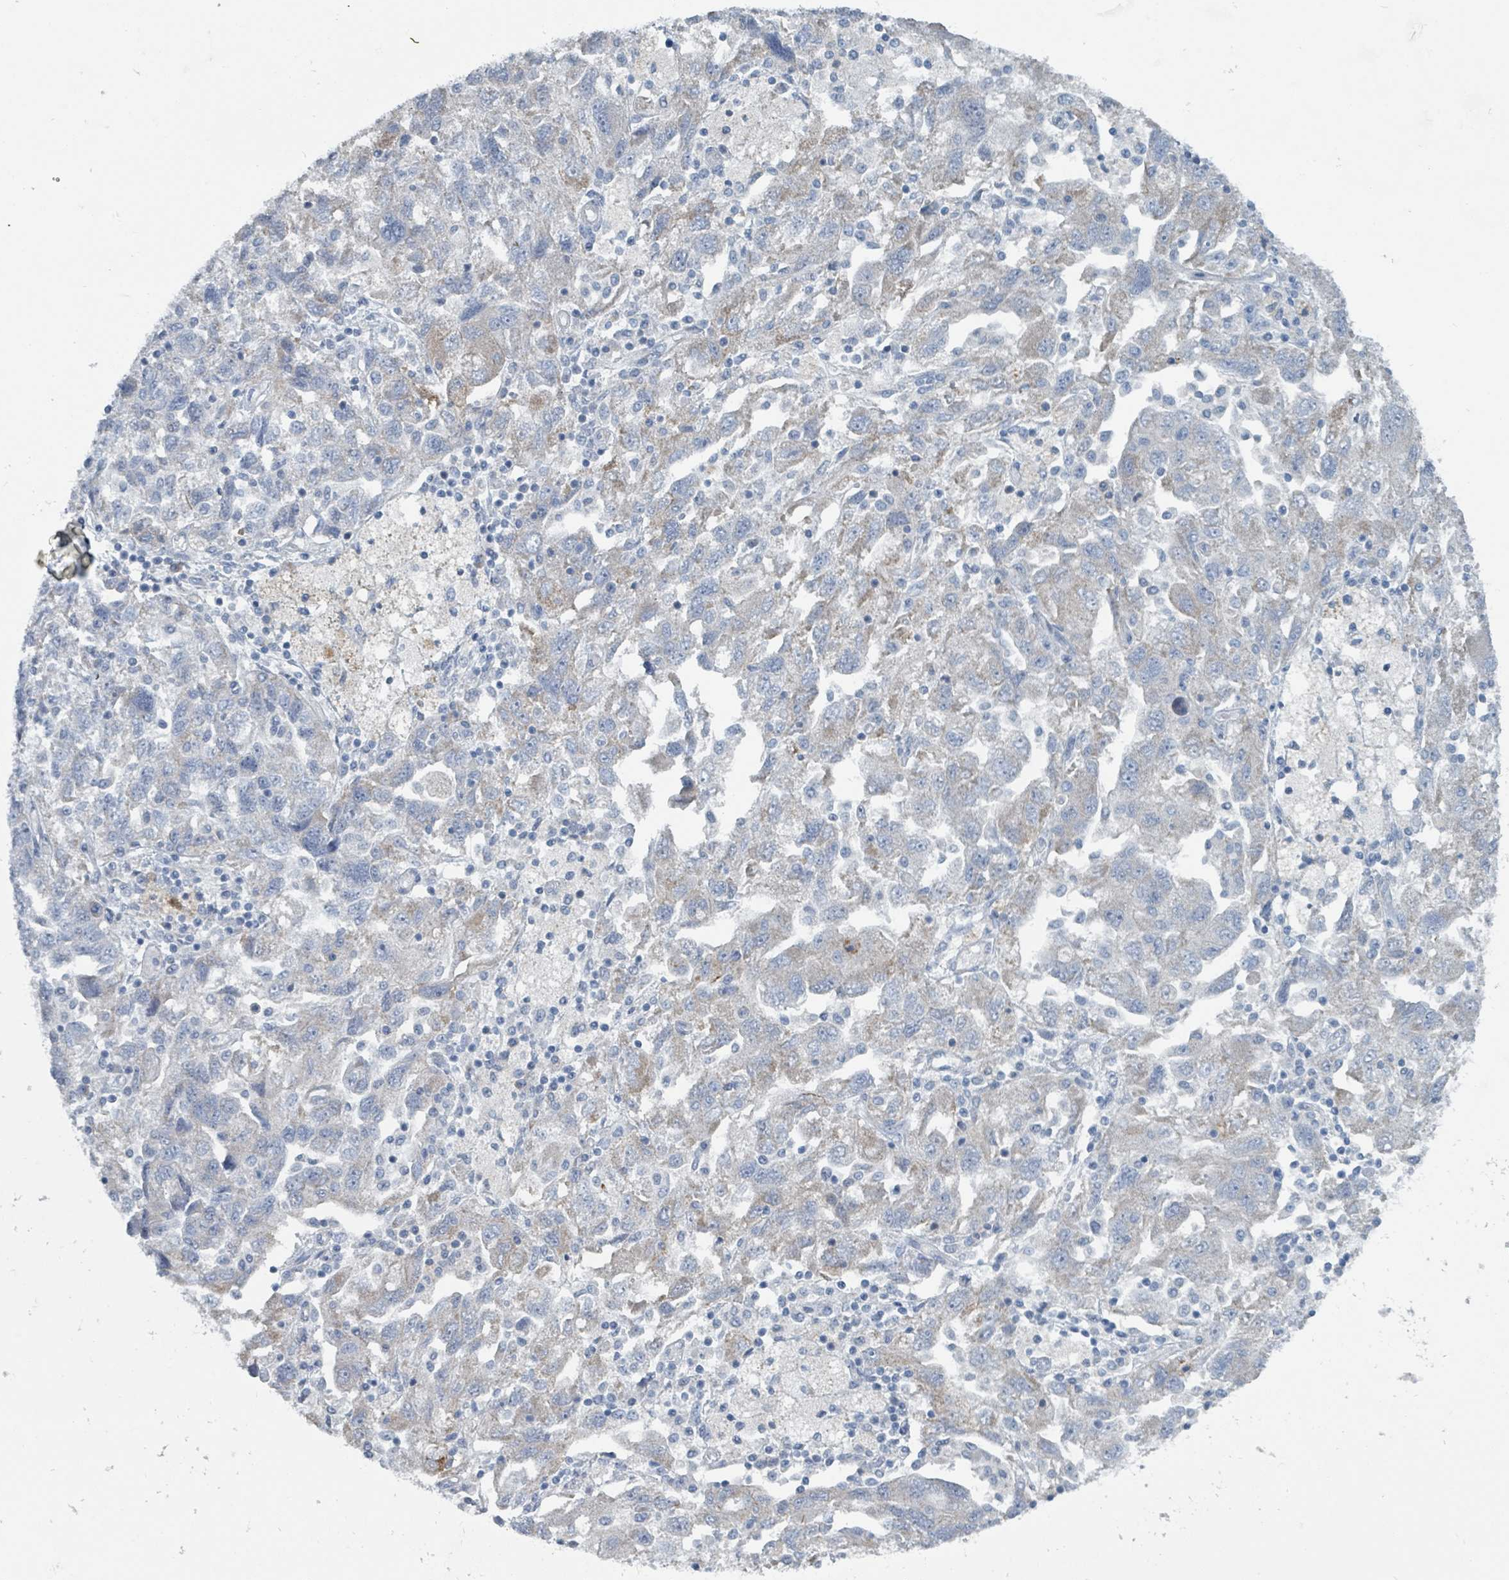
{"staining": {"intensity": "weak", "quantity": "<25%", "location": "cytoplasmic/membranous"}, "tissue": "ovarian cancer", "cell_type": "Tumor cells", "image_type": "cancer", "snomed": [{"axis": "morphology", "description": "Carcinoma, NOS"}, {"axis": "morphology", "description": "Cystadenocarcinoma, serous, NOS"}, {"axis": "topography", "description": "Ovary"}], "caption": "The immunohistochemistry micrograph has no significant positivity in tumor cells of ovarian cancer tissue.", "gene": "RASA4", "patient": {"sex": "female", "age": 69}}